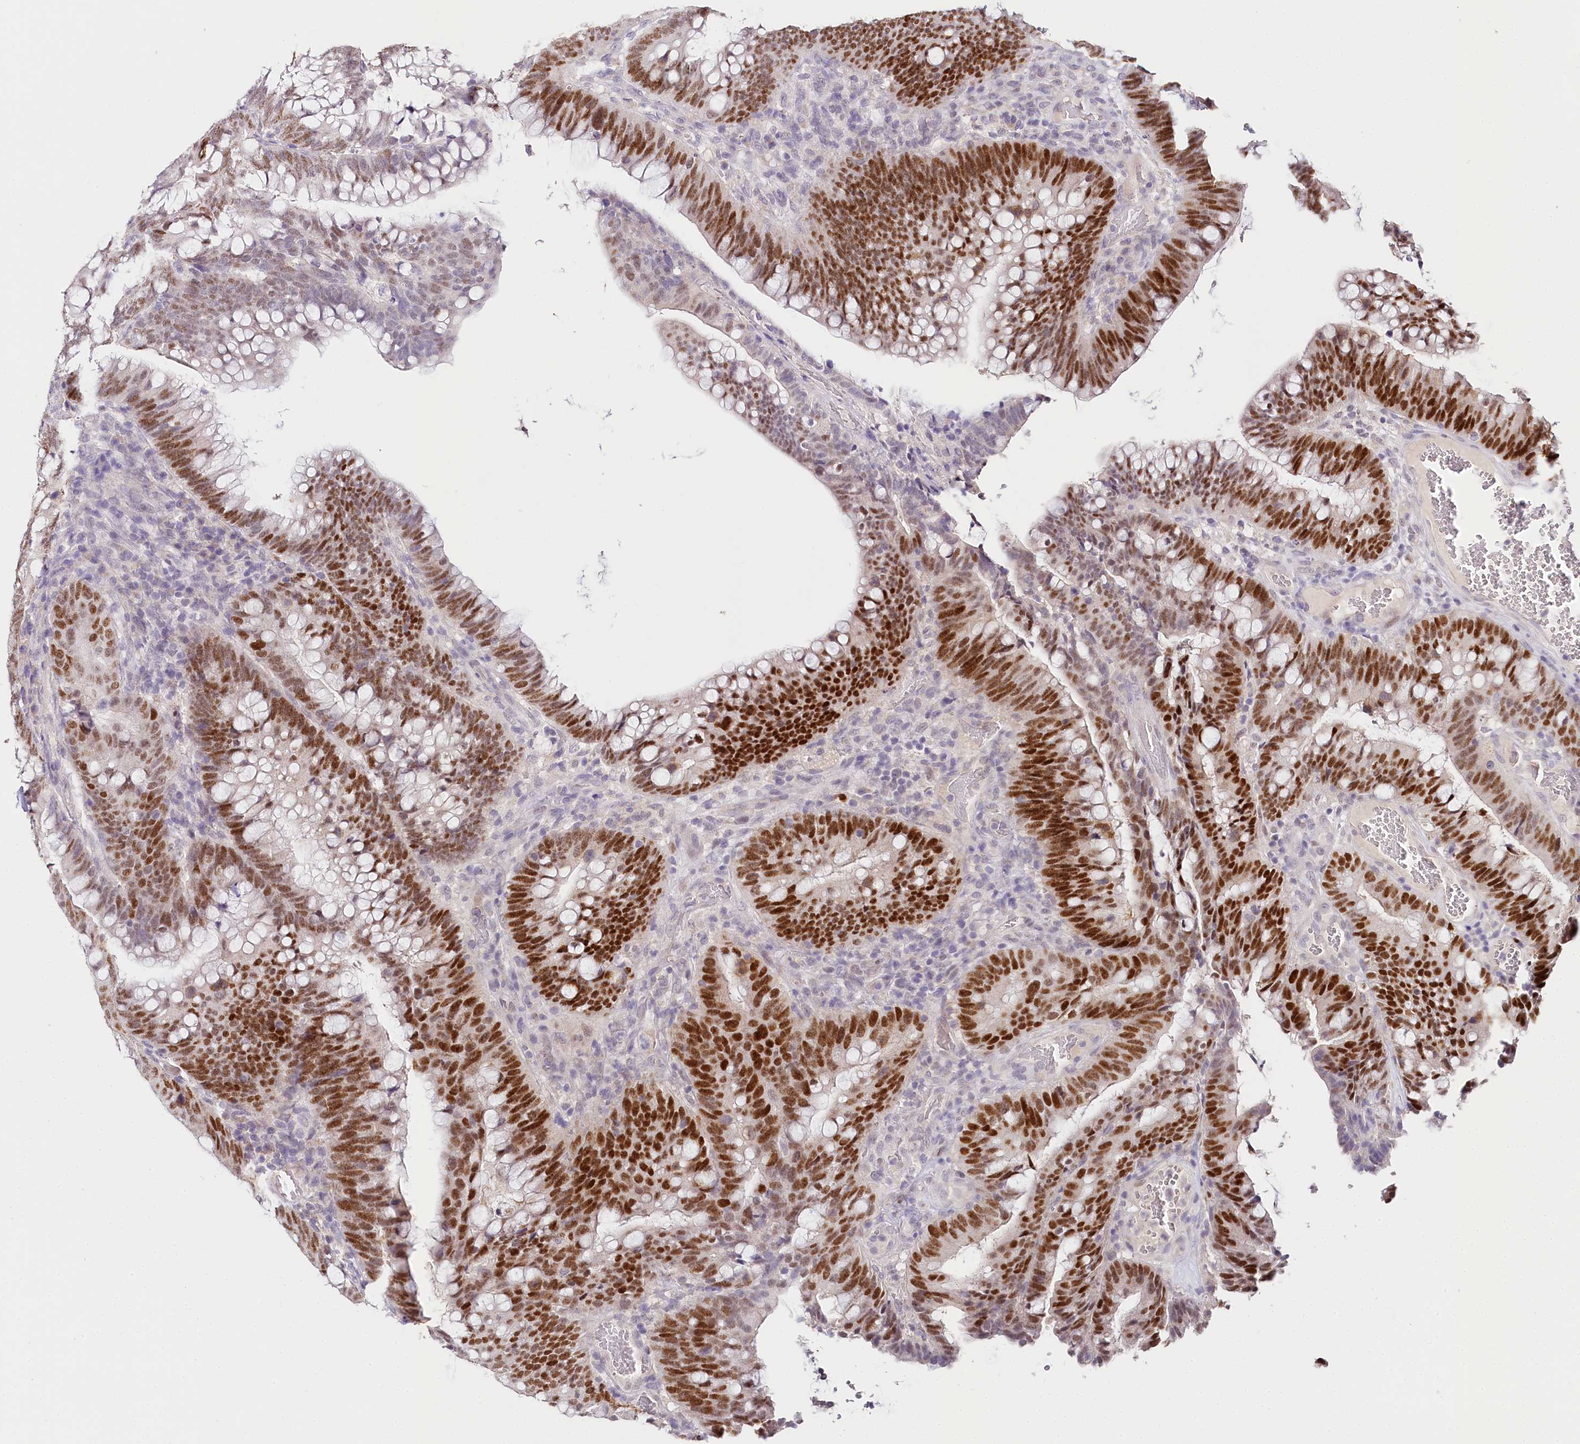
{"staining": {"intensity": "strong", "quantity": ">75%", "location": "nuclear"}, "tissue": "colorectal cancer", "cell_type": "Tumor cells", "image_type": "cancer", "snomed": [{"axis": "morphology", "description": "Adenocarcinoma, NOS"}, {"axis": "topography", "description": "Colon"}], "caption": "An image showing strong nuclear positivity in approximately >75% of tumor cells in colorectal cancer (adenocarcinoma), as visualized by brown immunohistochemical staining.", "gene": "TP53", "patient": {"sex": "female", "age": 66}}